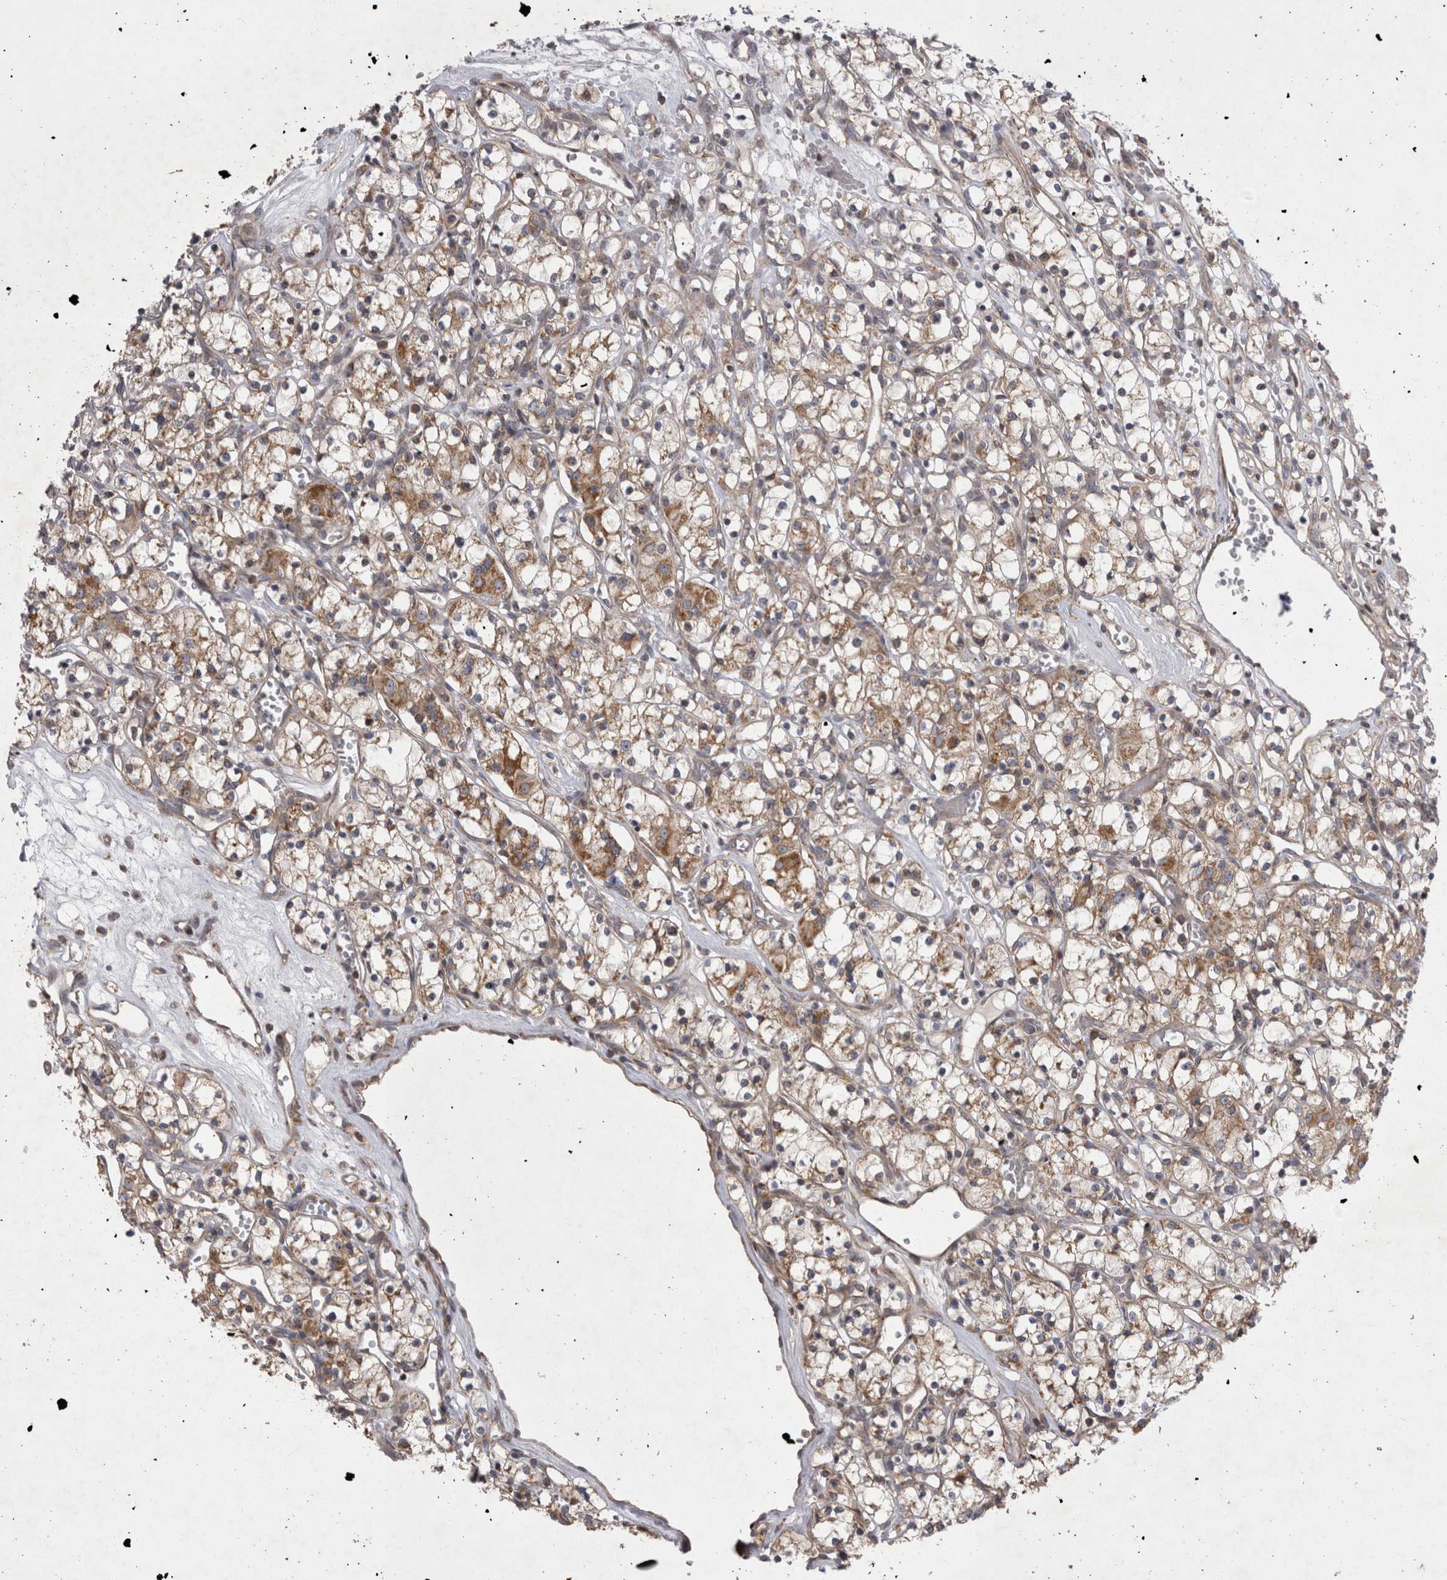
{"staining": {"intensity": "moderate", "quantity": "<25%", "location": "cytoplasmic/membranous"}, "tissue": "renal cancer", "cell_type": "Tumor cells", "image_type": "cancer", "snomed": [{"axis": "morphology", "description": "Adenocarcinoma, NOS"}, {"axis": "topography", "description": "Kidney"}], "caption": "Renal adenocarcinoma was stained to show a protein in brown. There is low levels of moderate cytoplasmic/membranous positivity in approximately <25% of tumor cells.", "gene": "TSPOAP1", "patient": {"sex": "female", "age": 59}}